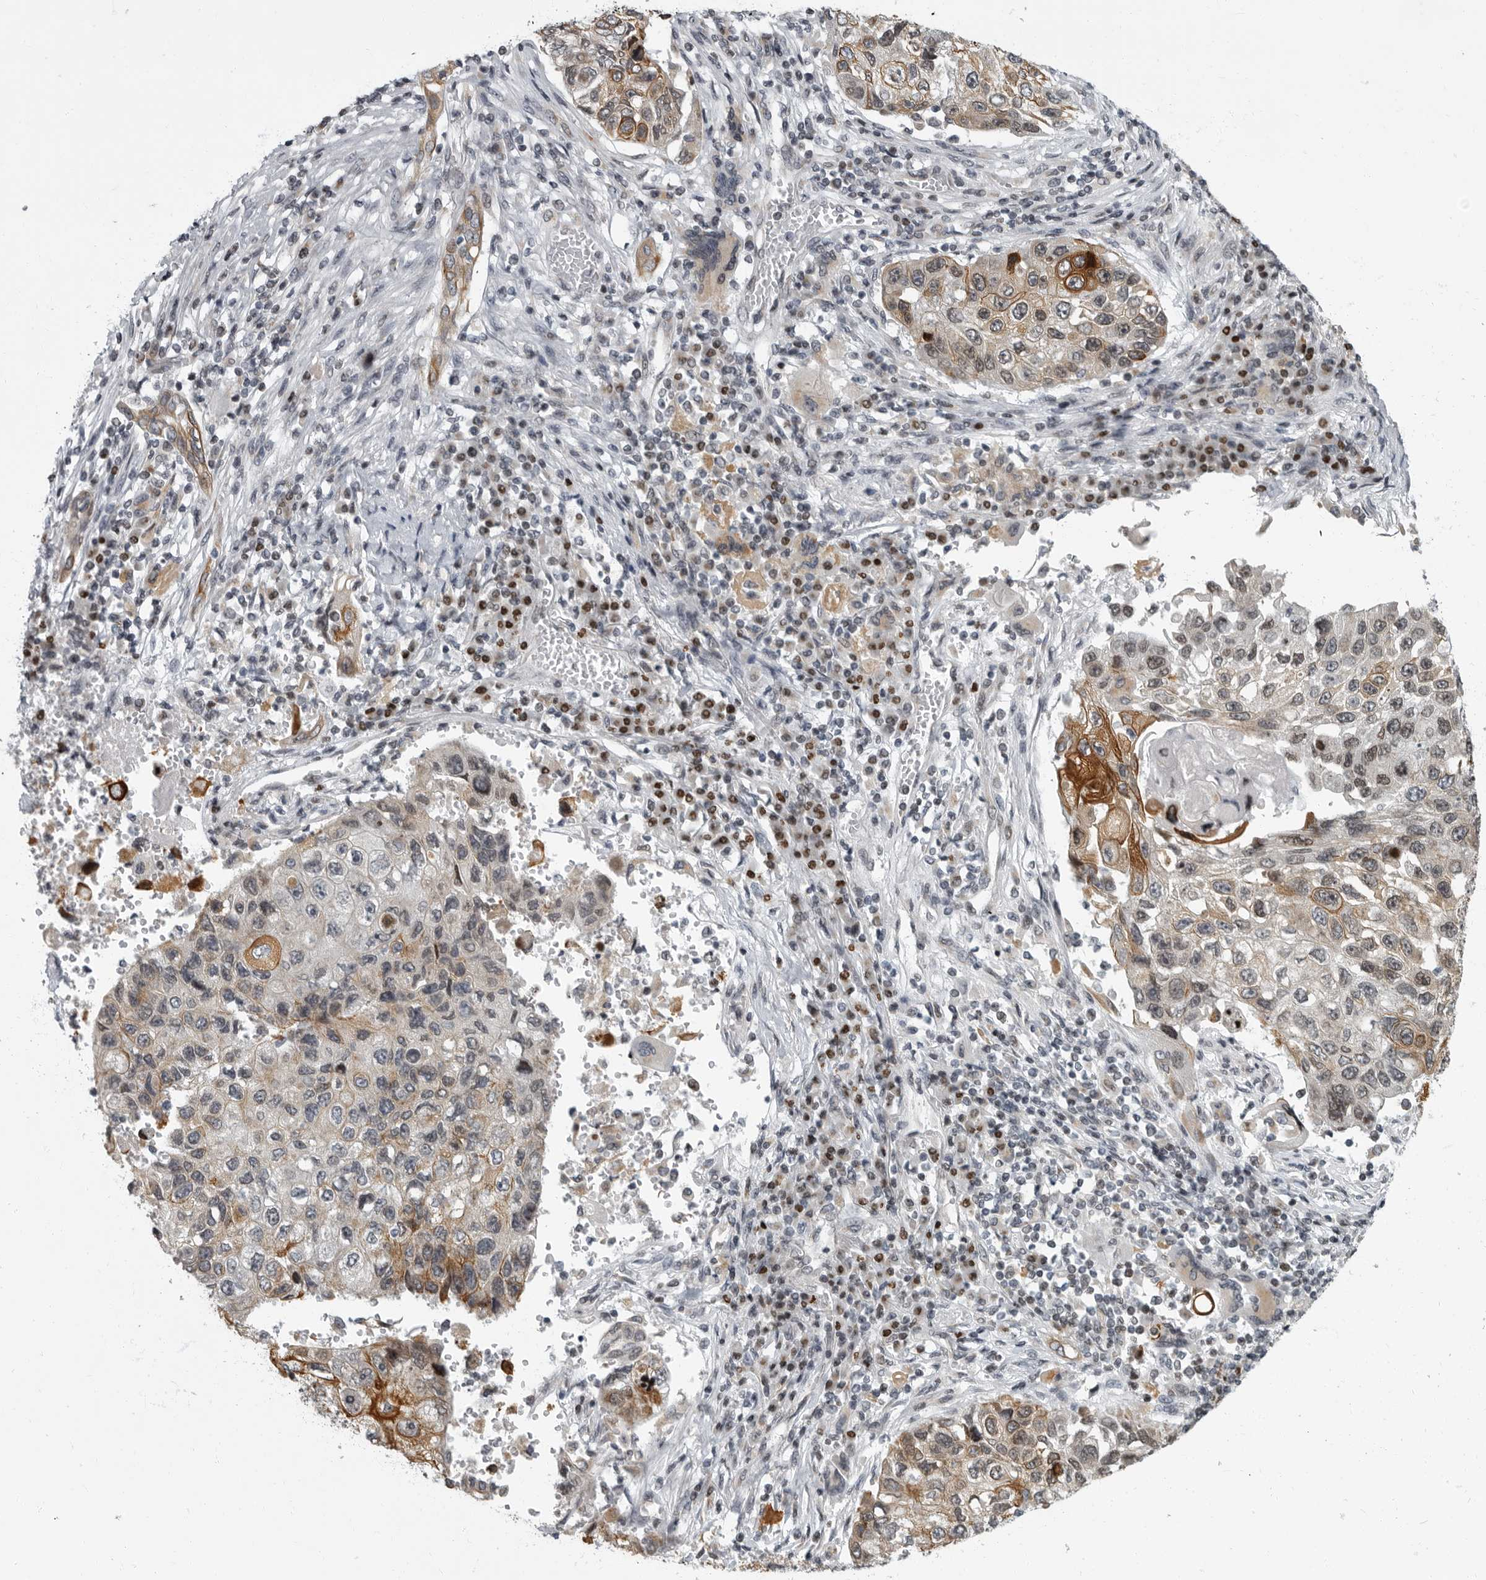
{"staining": {"intensity": "moderate", "quantity": "25%-75%", "location": "cytoplasmic/membranous"}, "tissue": "lung cancer", "cell_type": "Tumor cells", "image_type": "cancer", "snomed": [{"axis": "morphology", "description": "Squamous cell carcinoma, NOS"}, {"axis": "topography", "description": "Lung"}], "caption": "A high-resolution photomicrograph shows IHC staining of lung squamous cell carcinoma, which demonstrates moderate cytoplasmic/membranous positivity in about 25%-75% of tumor cells.", "gene": "EVI5", "patient": {"sex": "male", "age": 61}}